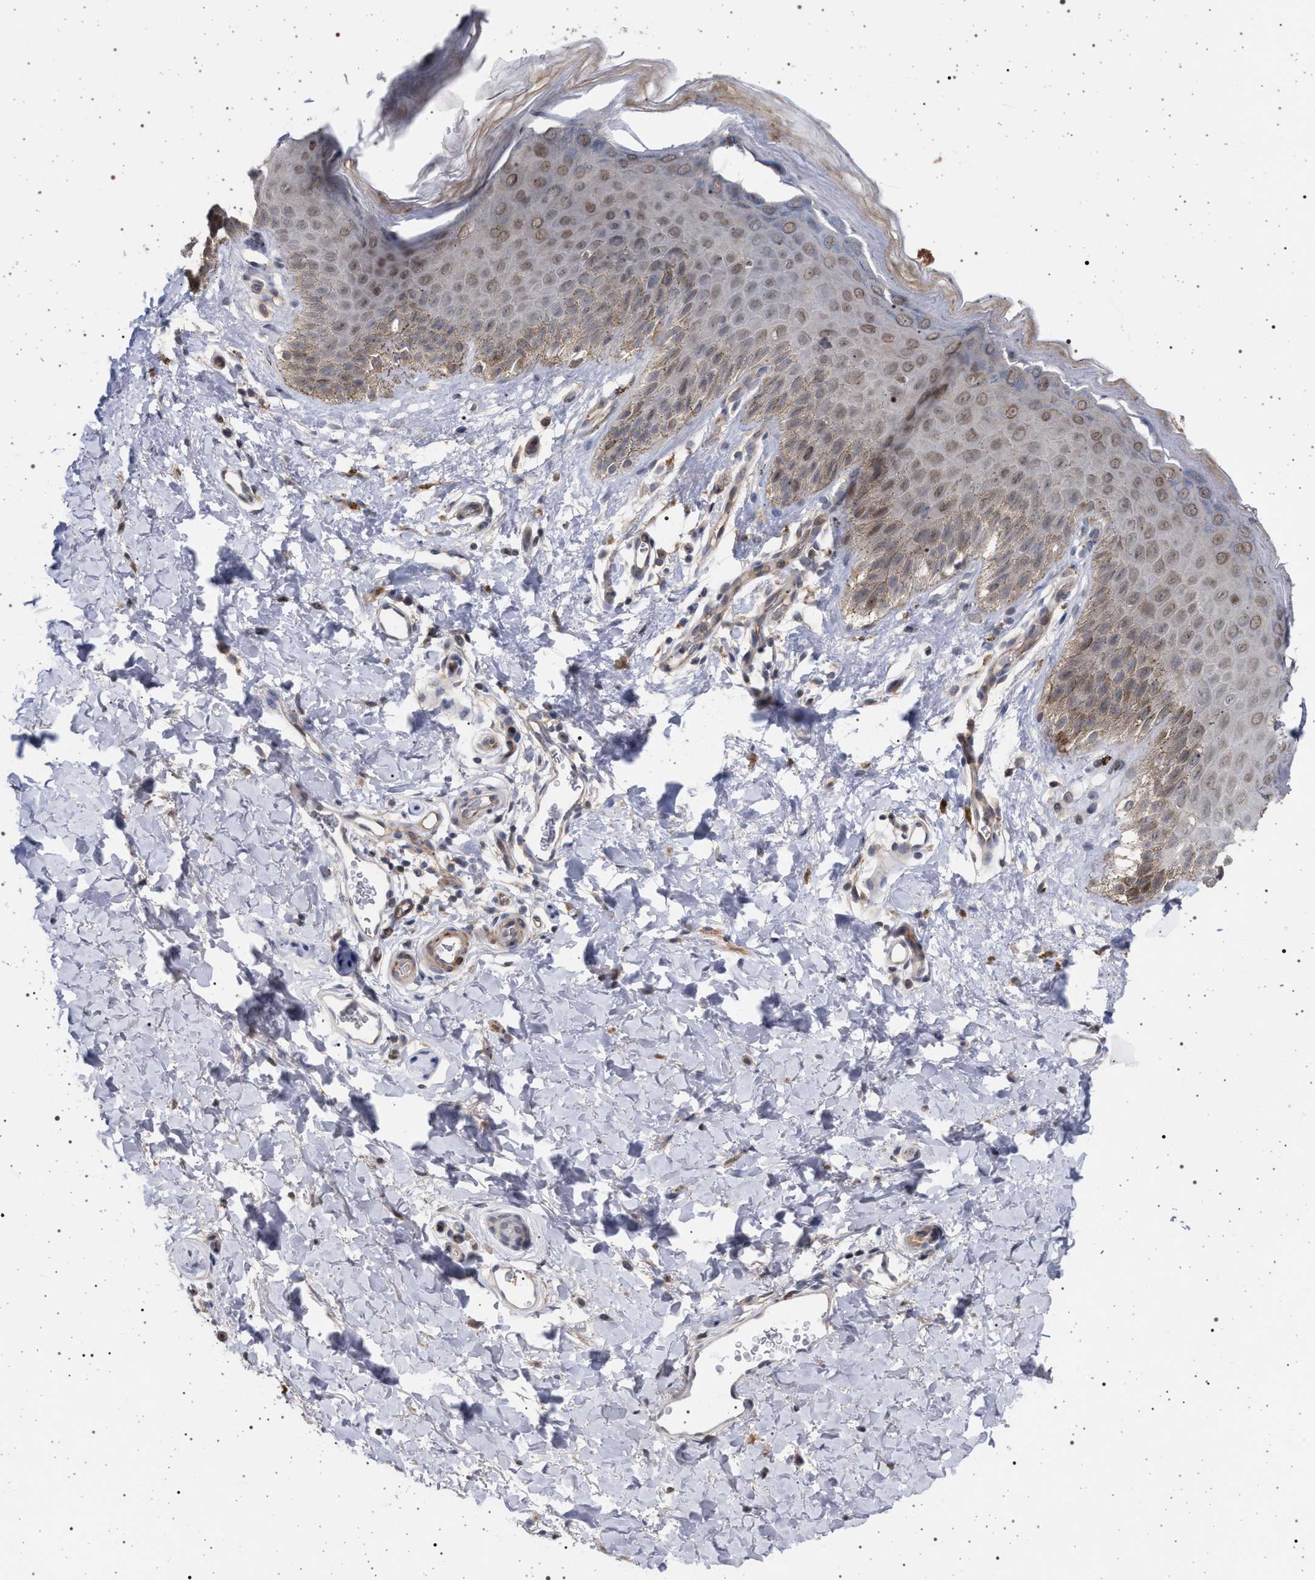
{"staining": {"intensity": "weak", "quantity": "25%-75%", "location": "cytoplasmic/membranous,nuclear"}, "tissue": "skin", "cell_type": "Epidermal cells", "image_type": "normal", "snomed": [{"axis": "morphology", "description": "Normal tissue, NOS"}, {"axis": "topography", "description": "Anal"}], "caption": "About 25%-75% of epidermal cells in normal human skin display weak cytoplasmic/membranous,nuclear protein expression as visualized by brown immunohistochemical staining.", "gene": "RBM48", "patient": {"sex": "male", "age": 44}}